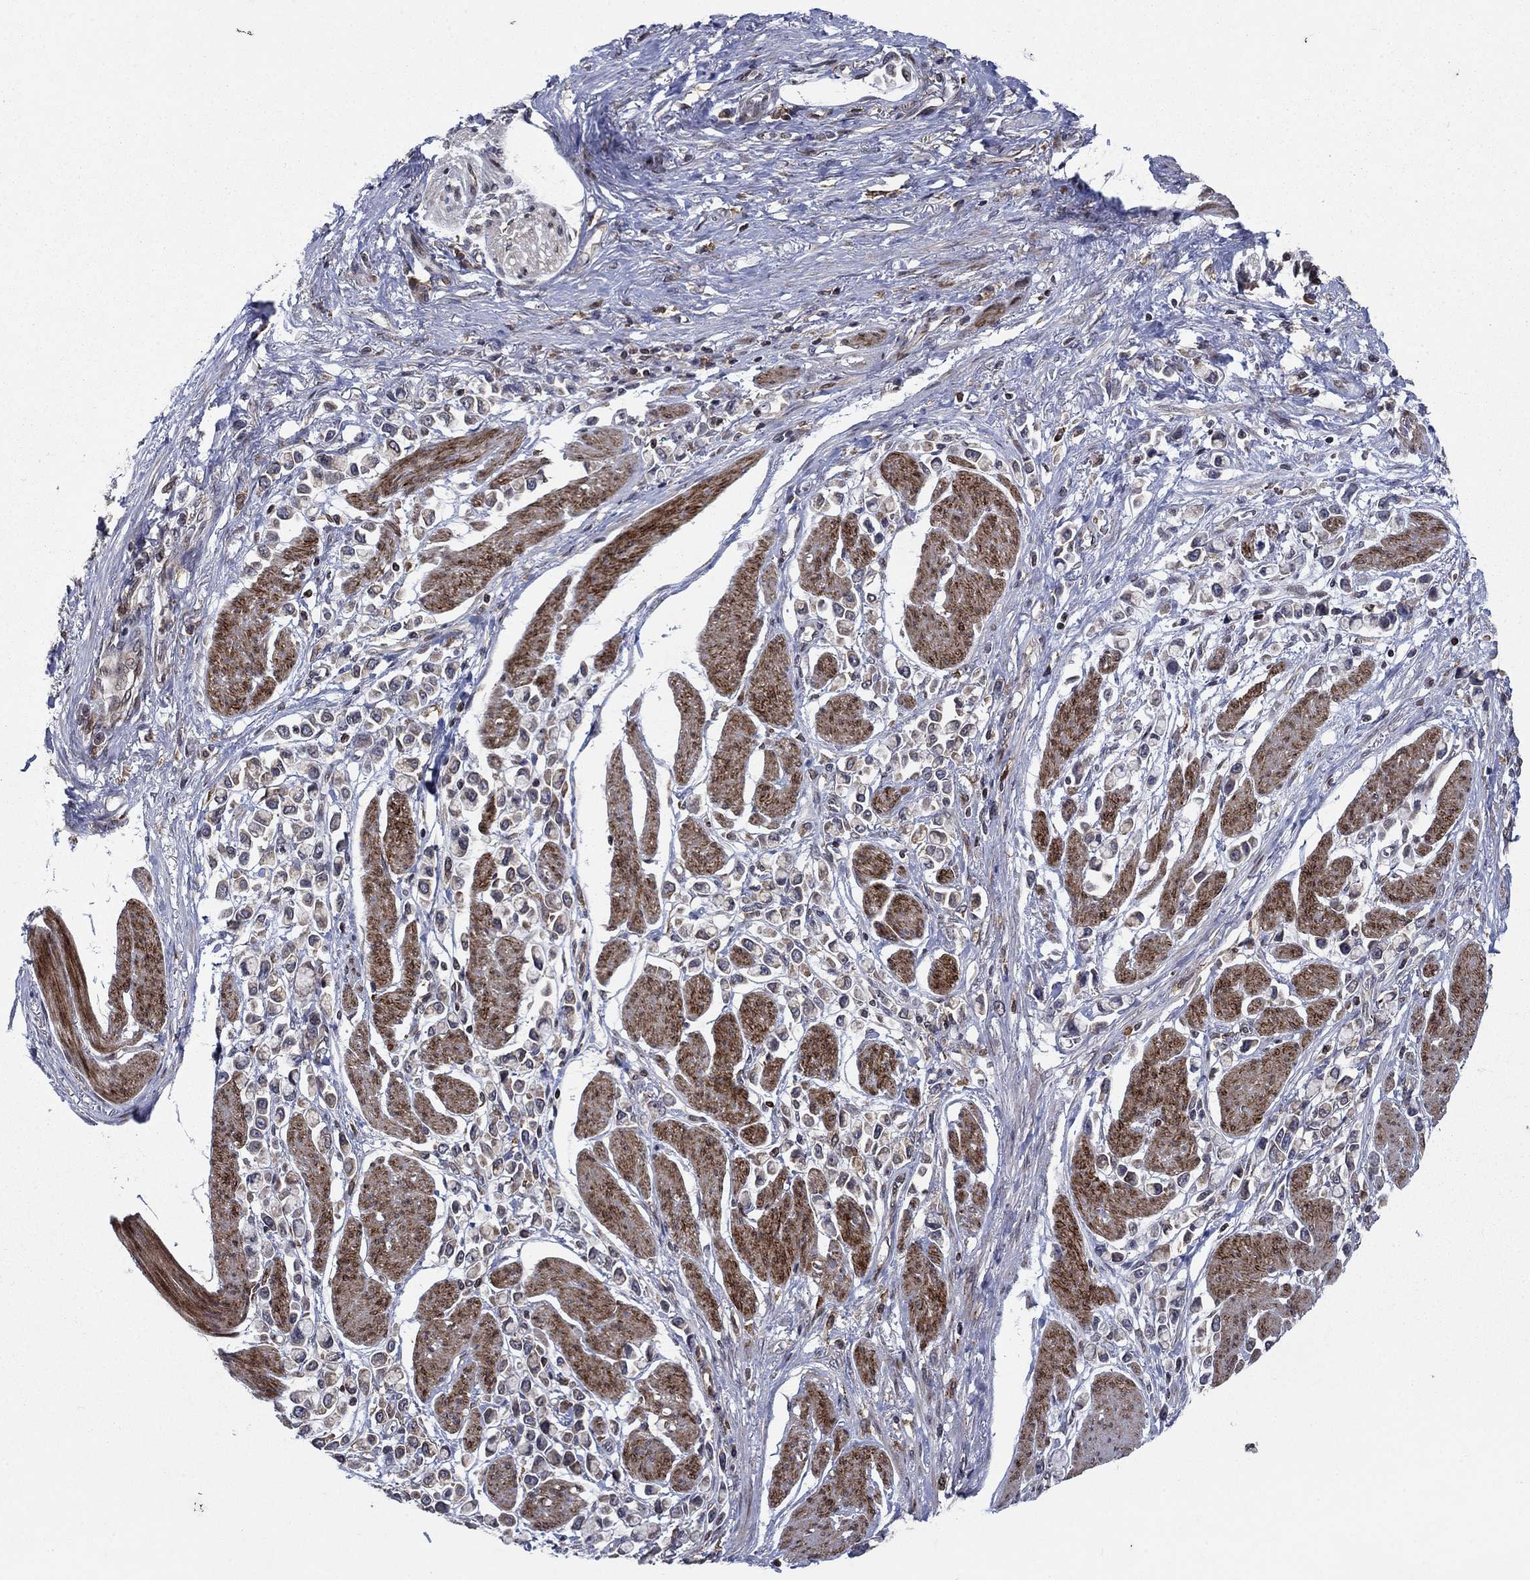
{"staining": {"intensity": "weak", "quantity": "25%-75%", "location": "cytoplasmic/membranous"}, "tissue": "stomach cancer", "cell_type": "Tumor cells", "image_type": "cancer", "snomed": [{"axis": "morphology", "description": "Adenocarcinoma, NOS"}, {"axis": "topography", "description": "Stomach"}], "caption": "IHC photomicrograph of neoplastic tissue: human adenocarcinoma (stomach) stained using immunohistochemistry (IHC) demonstrates low levels of weak protein expression localized specifically in the cytoplasmic/membranous of tumor cells, appearing as a cytoplasmic/membranous brown color.", "gene": "DHRS7", "patient": {"sex": "female", "age": 81}}